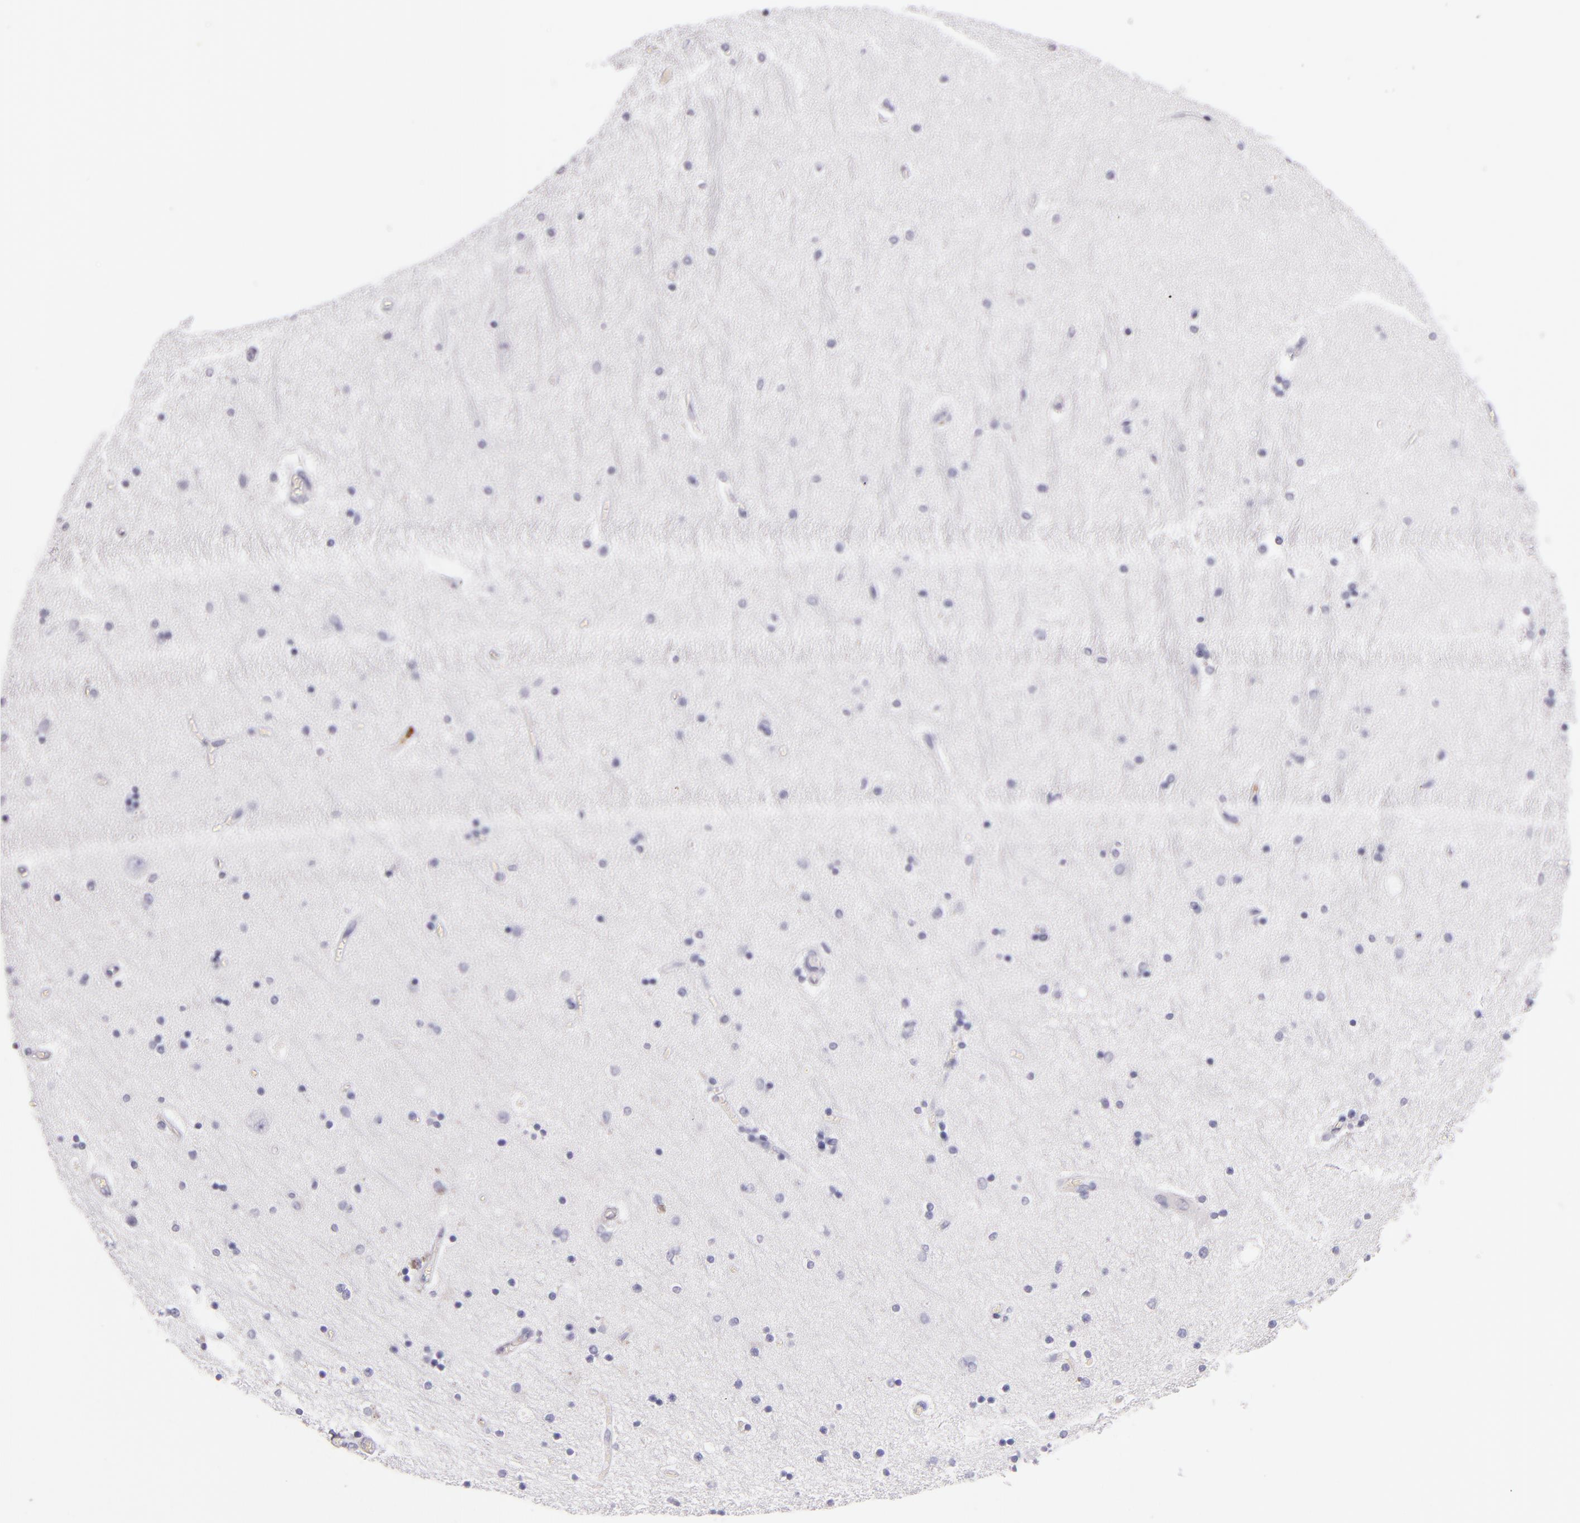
{"staining": {"intensity": "negative", "quantity": "none", "location": "none"}, "tissue": "hippocampus", "cell_type": "Glial cells", "image_type": "normal", "snomed": [{"axis": "morphology", "description": "Normal tissue, NOS"}, {"axis": "topography", "description": "Hippocampus"}], "caption": "Histopathology image shows no protein positivity in glial cells of unremarkable hippocampus. (DAB (3,3'-diaminobenzidine) immunohistochemistry, high magnification).", "gene": "CDH3", "patient": {"sex": "female", "age": 54}}